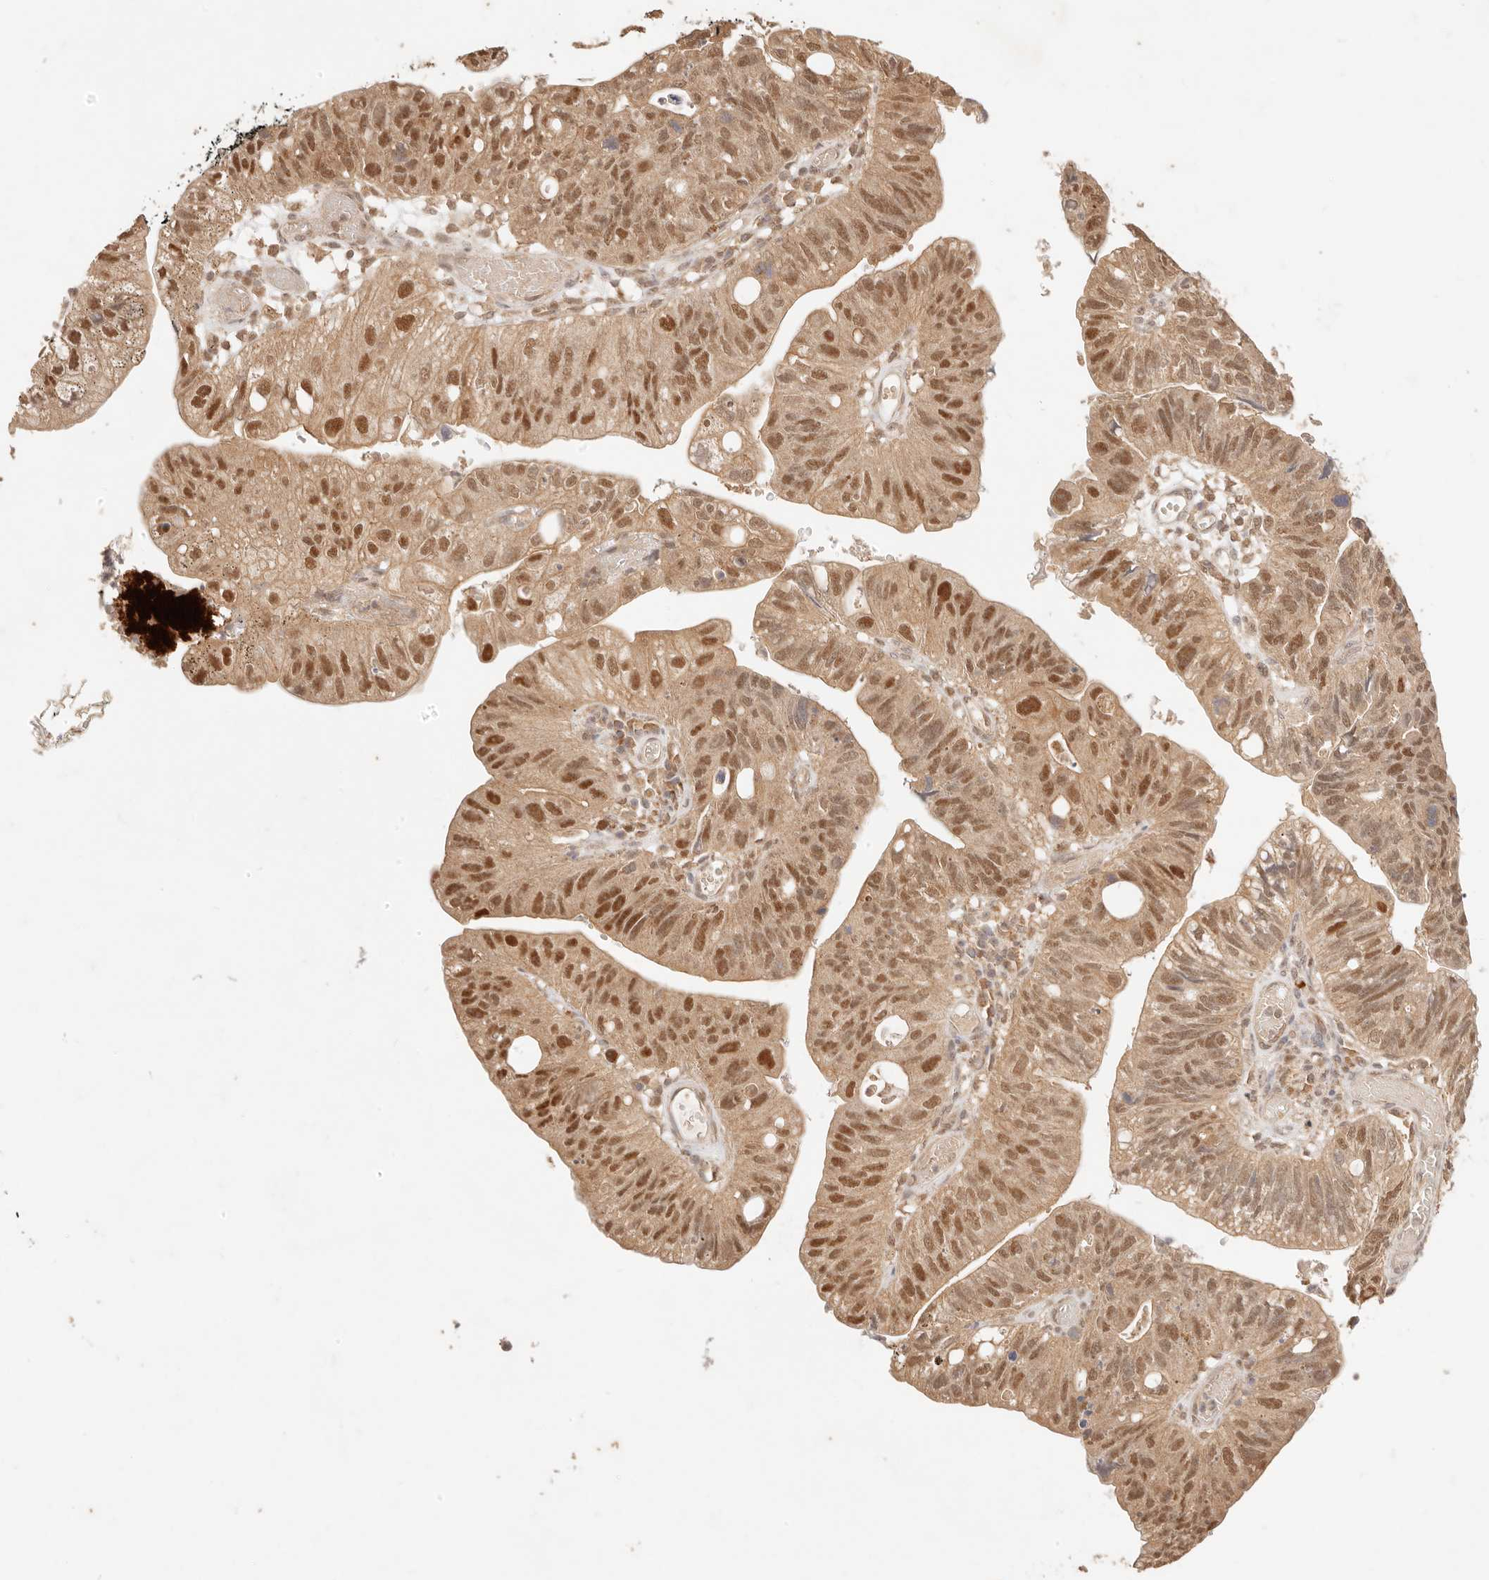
{"staining": {"intensity": "moderate", "quantity": ">75%", "location": "cytoplasmic/membranous,nuclear"}, "tissue": "stomach cancer", "cell_type": "Tumor cells", "image_type": "cancer", "snomed": [{"axis": "morphology", "description": "Adenocarcinoma, NOS"}, {"axis": "topography", "description": "Stomach"}], "caption": "A histopathology image showing moderate cytoplasmic/membranous and nuclear staining in about >75% of tumor cells in stomach adenocarcinoma, as visualized by brown immunohistochemical staining.", "gene": "TRIM11", "patient": {"sex": "male", "age": 59}}